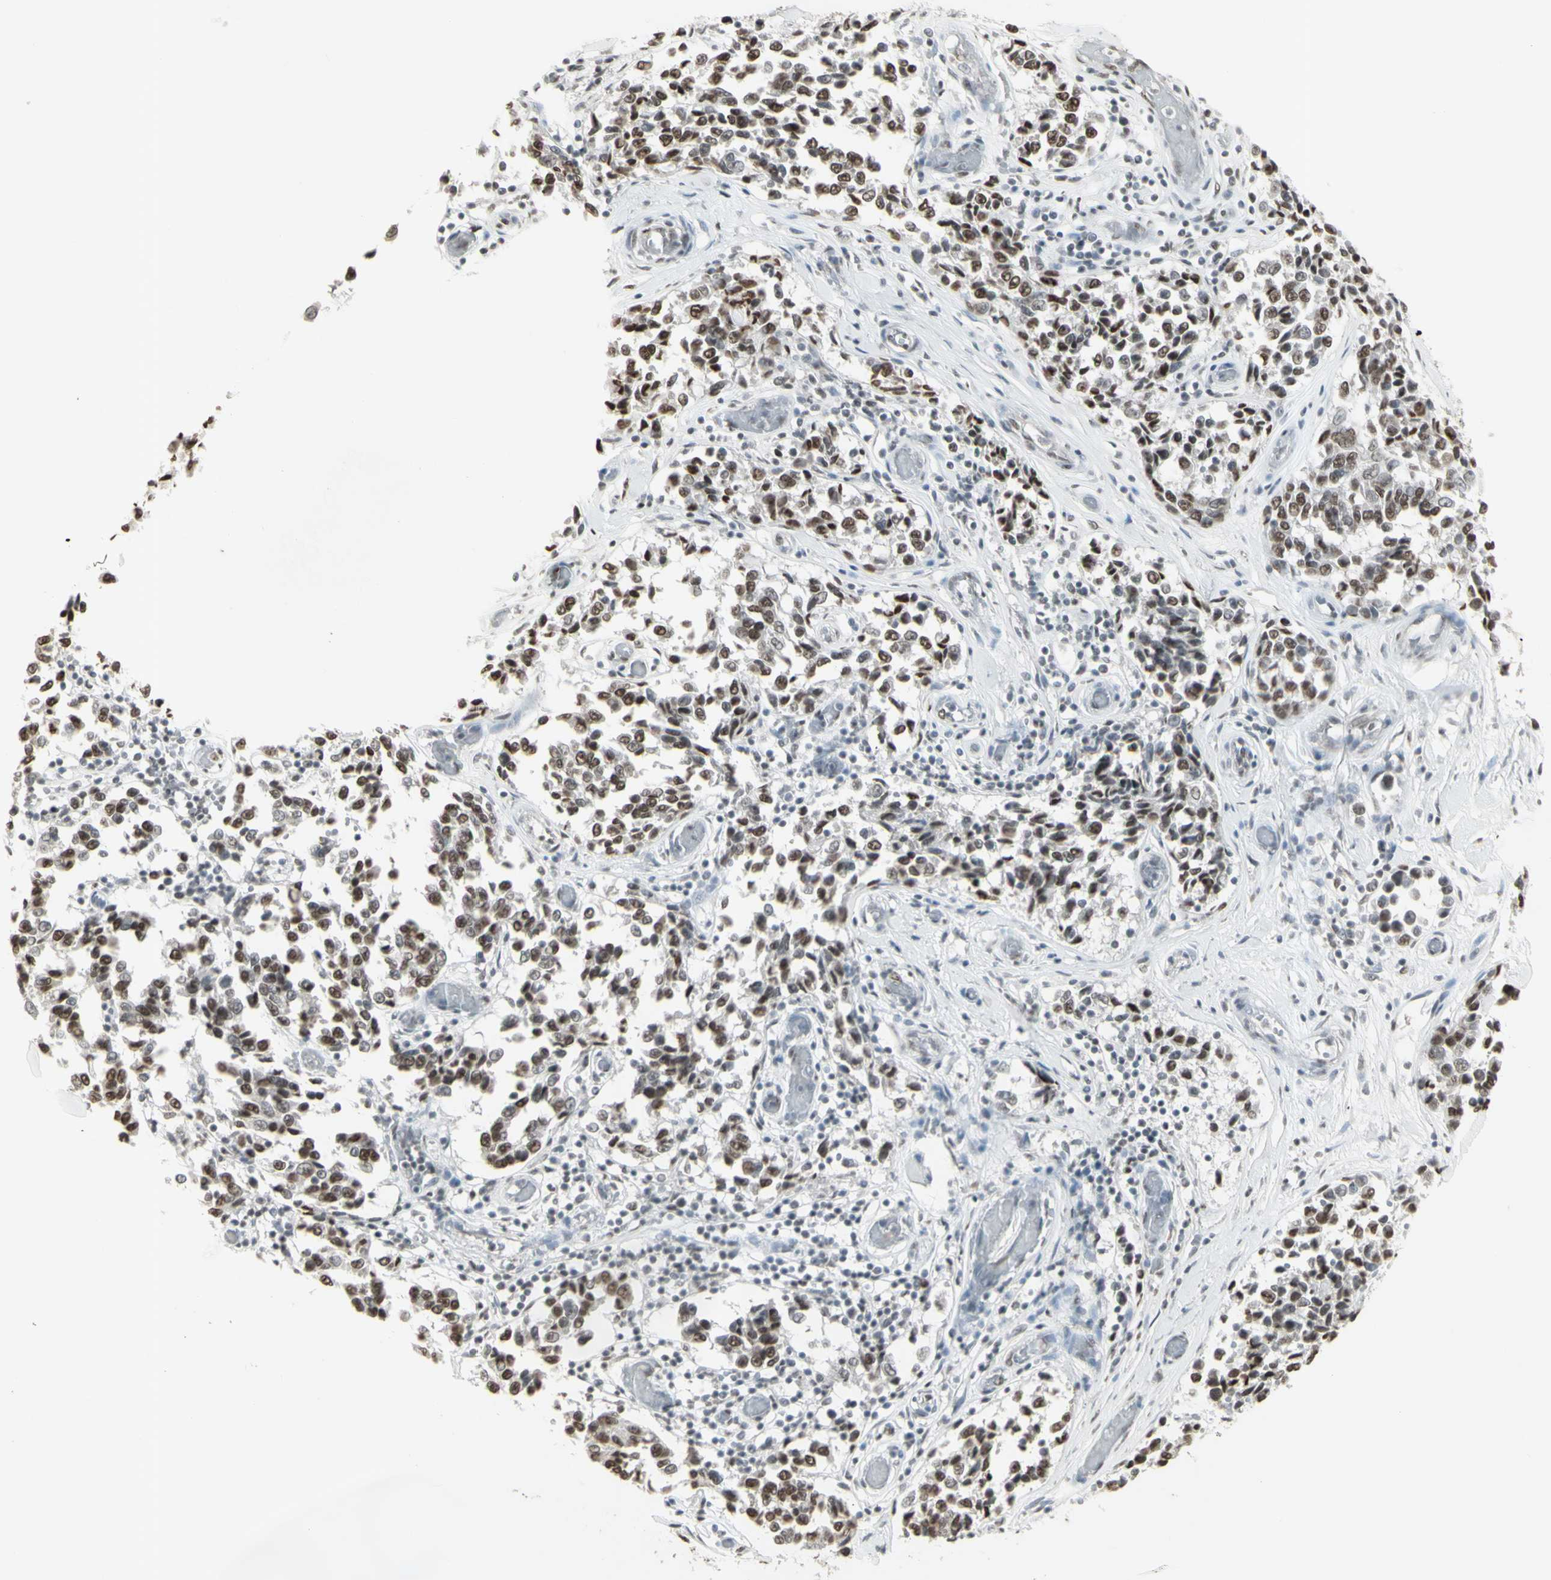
{"staining": {"intensity": "moderate", "quantity": ">75%", "location": "nuclear"}, "tissue": "melanoma", "cell_type": "Tumor cells", "image_type": "cancer", "snomed": [{"axis": "morphology", "description": "Malignant melanoma, NOS"}, {"axis": "topography", "description": "Skin"}], "caption": "This histopathology image reveals immunohistochemistry (IHC) staining of melanoma, with medium moderate nuclear staining in about >75% of tumor cells.", "gene": "TRIM28", "patient": {"sex": "female", "age": 64}}